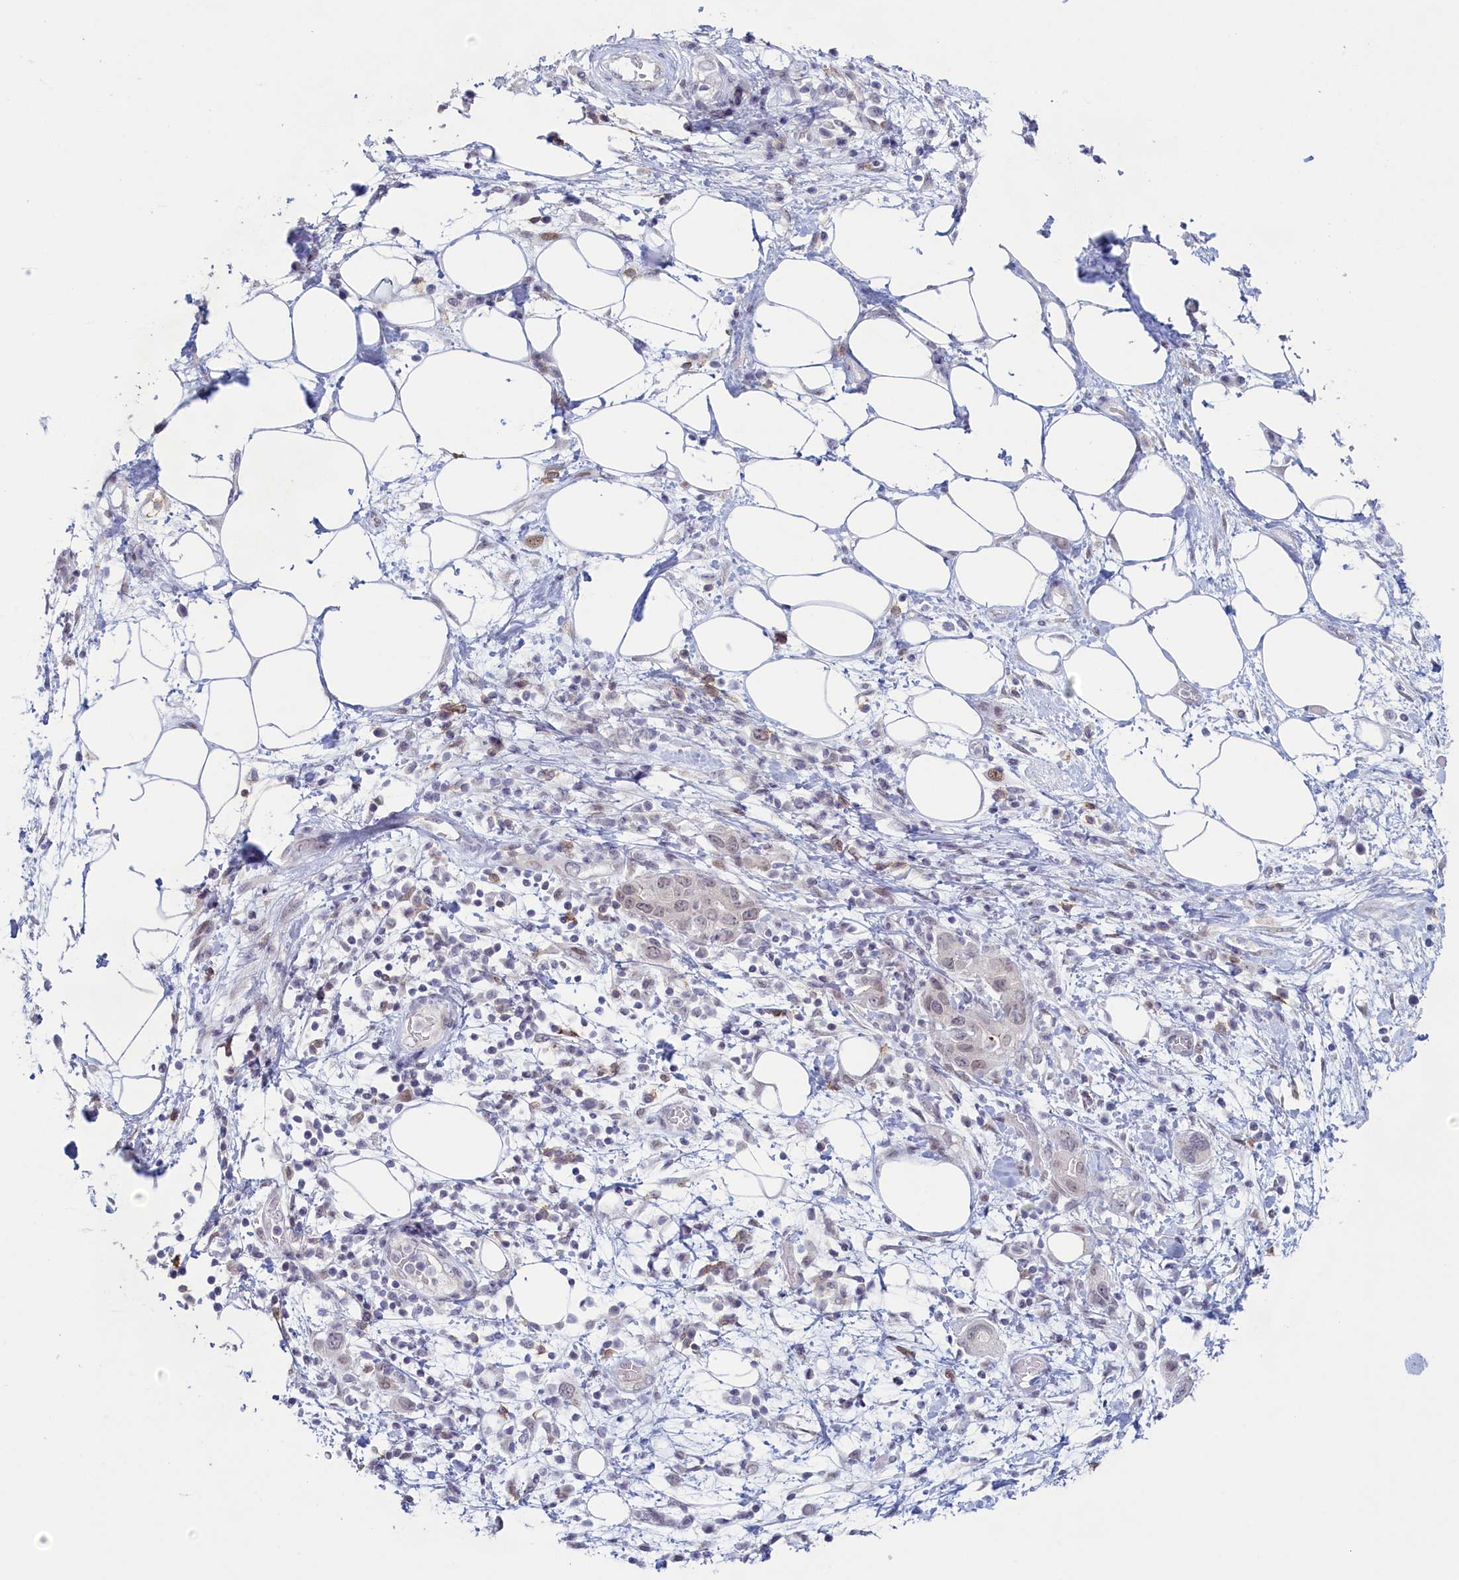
{"staining": {"intensity": "negative", "quantity": "none", "location": "none"}, "tissue": "pancreatic cancer", "cell_type": "Tumor cells", "image_type": "cancer", "snomed": [{"axis": "morphology", "description": "Adenocarcinoma, NOS"}, {"axis": "topography", "description": "Pancreas"}], "caption": "Protein analysis of adenocarcinoma (pancreatic) reveals no significant staining in tumor cells.", "gene": "ATF7IP2", "patient": {"sex": "female", "age": 73}}